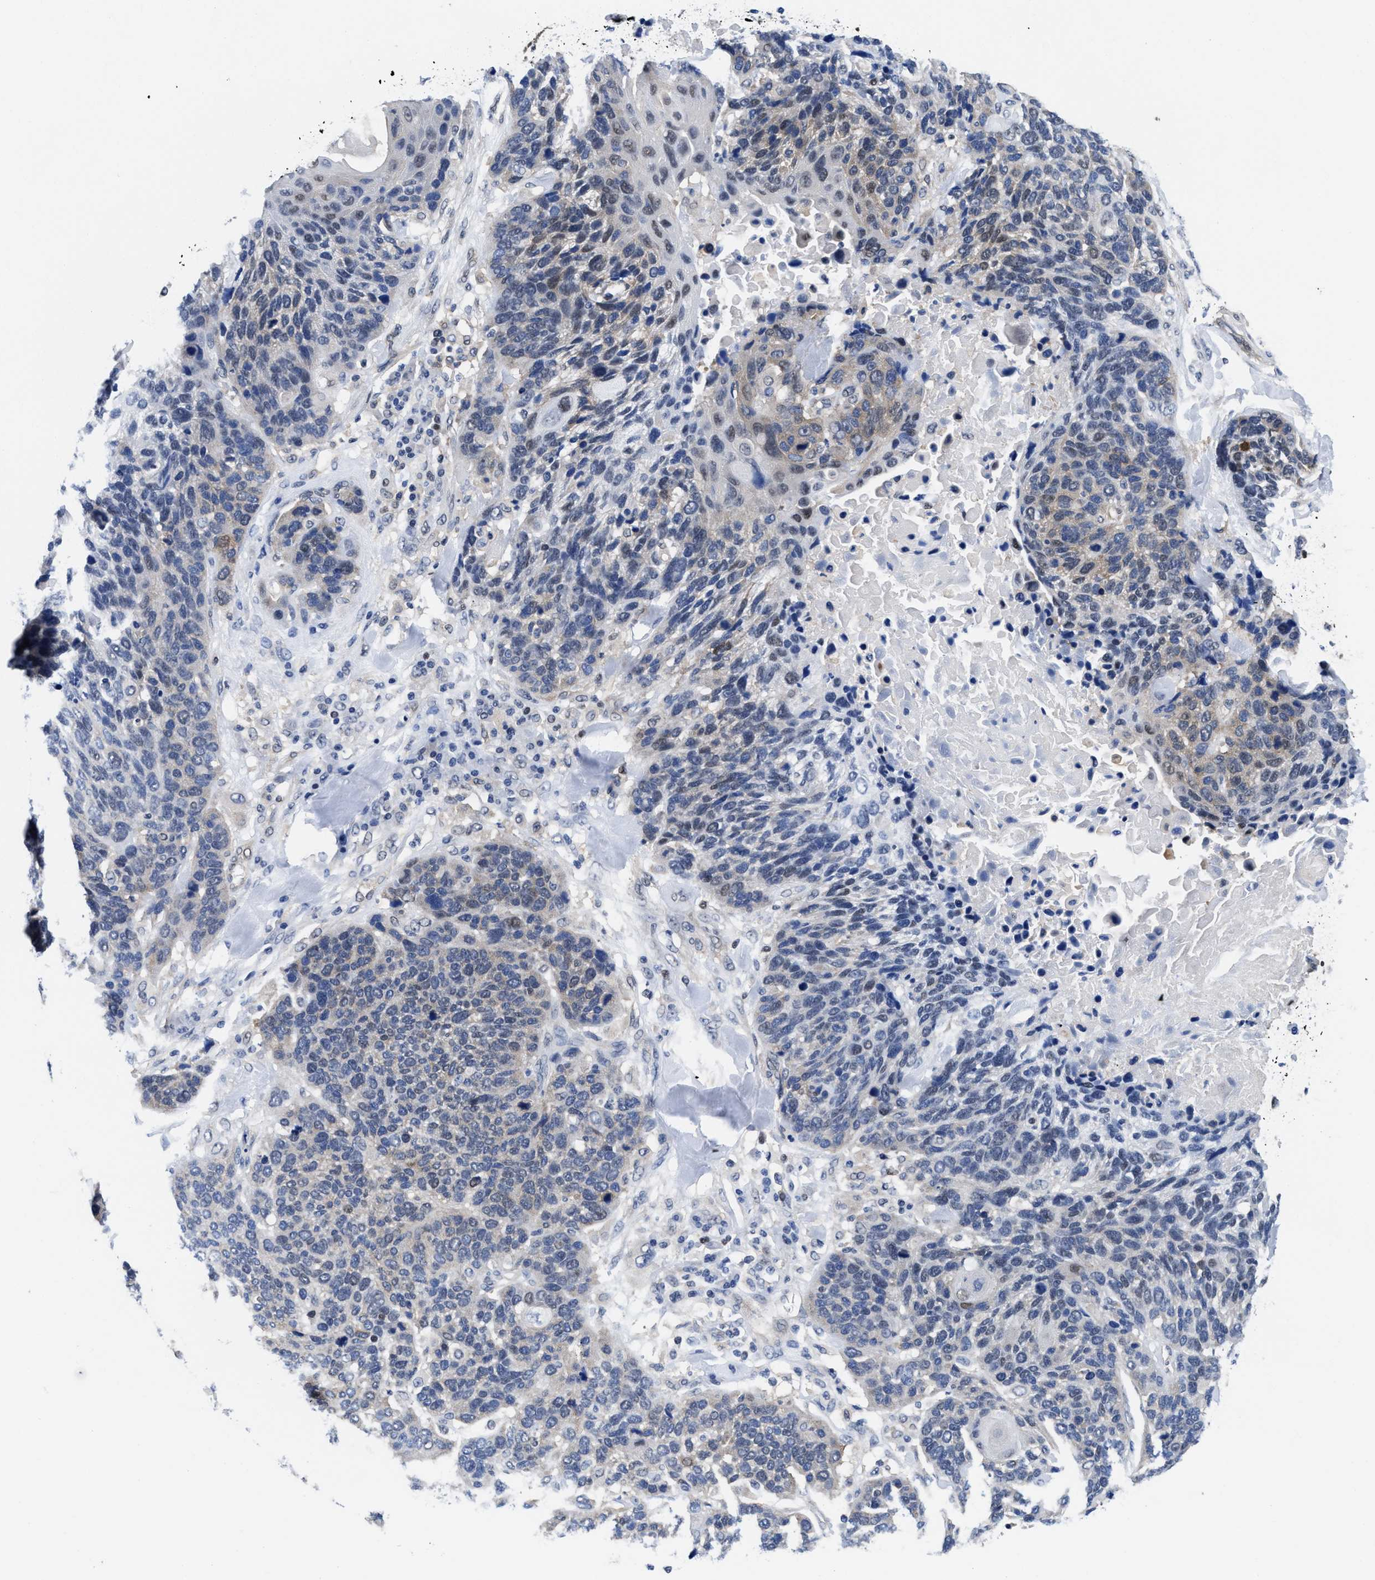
{"staining": {"intensity": "weak", "quantity": "<25%", "location": "cytoplasmic/membranous"}, "tissue": "lung cancer", "cell_type": "Tumor cells", "image_type": "cancer", "snomed": [{"axis": "morphology", "description": "Squamous cell carcinoma, NOS"}, {"axis": "topography", "description": "Lung"}], "caption": "The histopathology image exhibits no staining of tumor cells in lung squamous cell carcinoma. (Brightfield microscopy of DAB immunohistochemistry at high magnification).", "gene": "ACLY", "patient": {"sex": "male", "age": 65}}